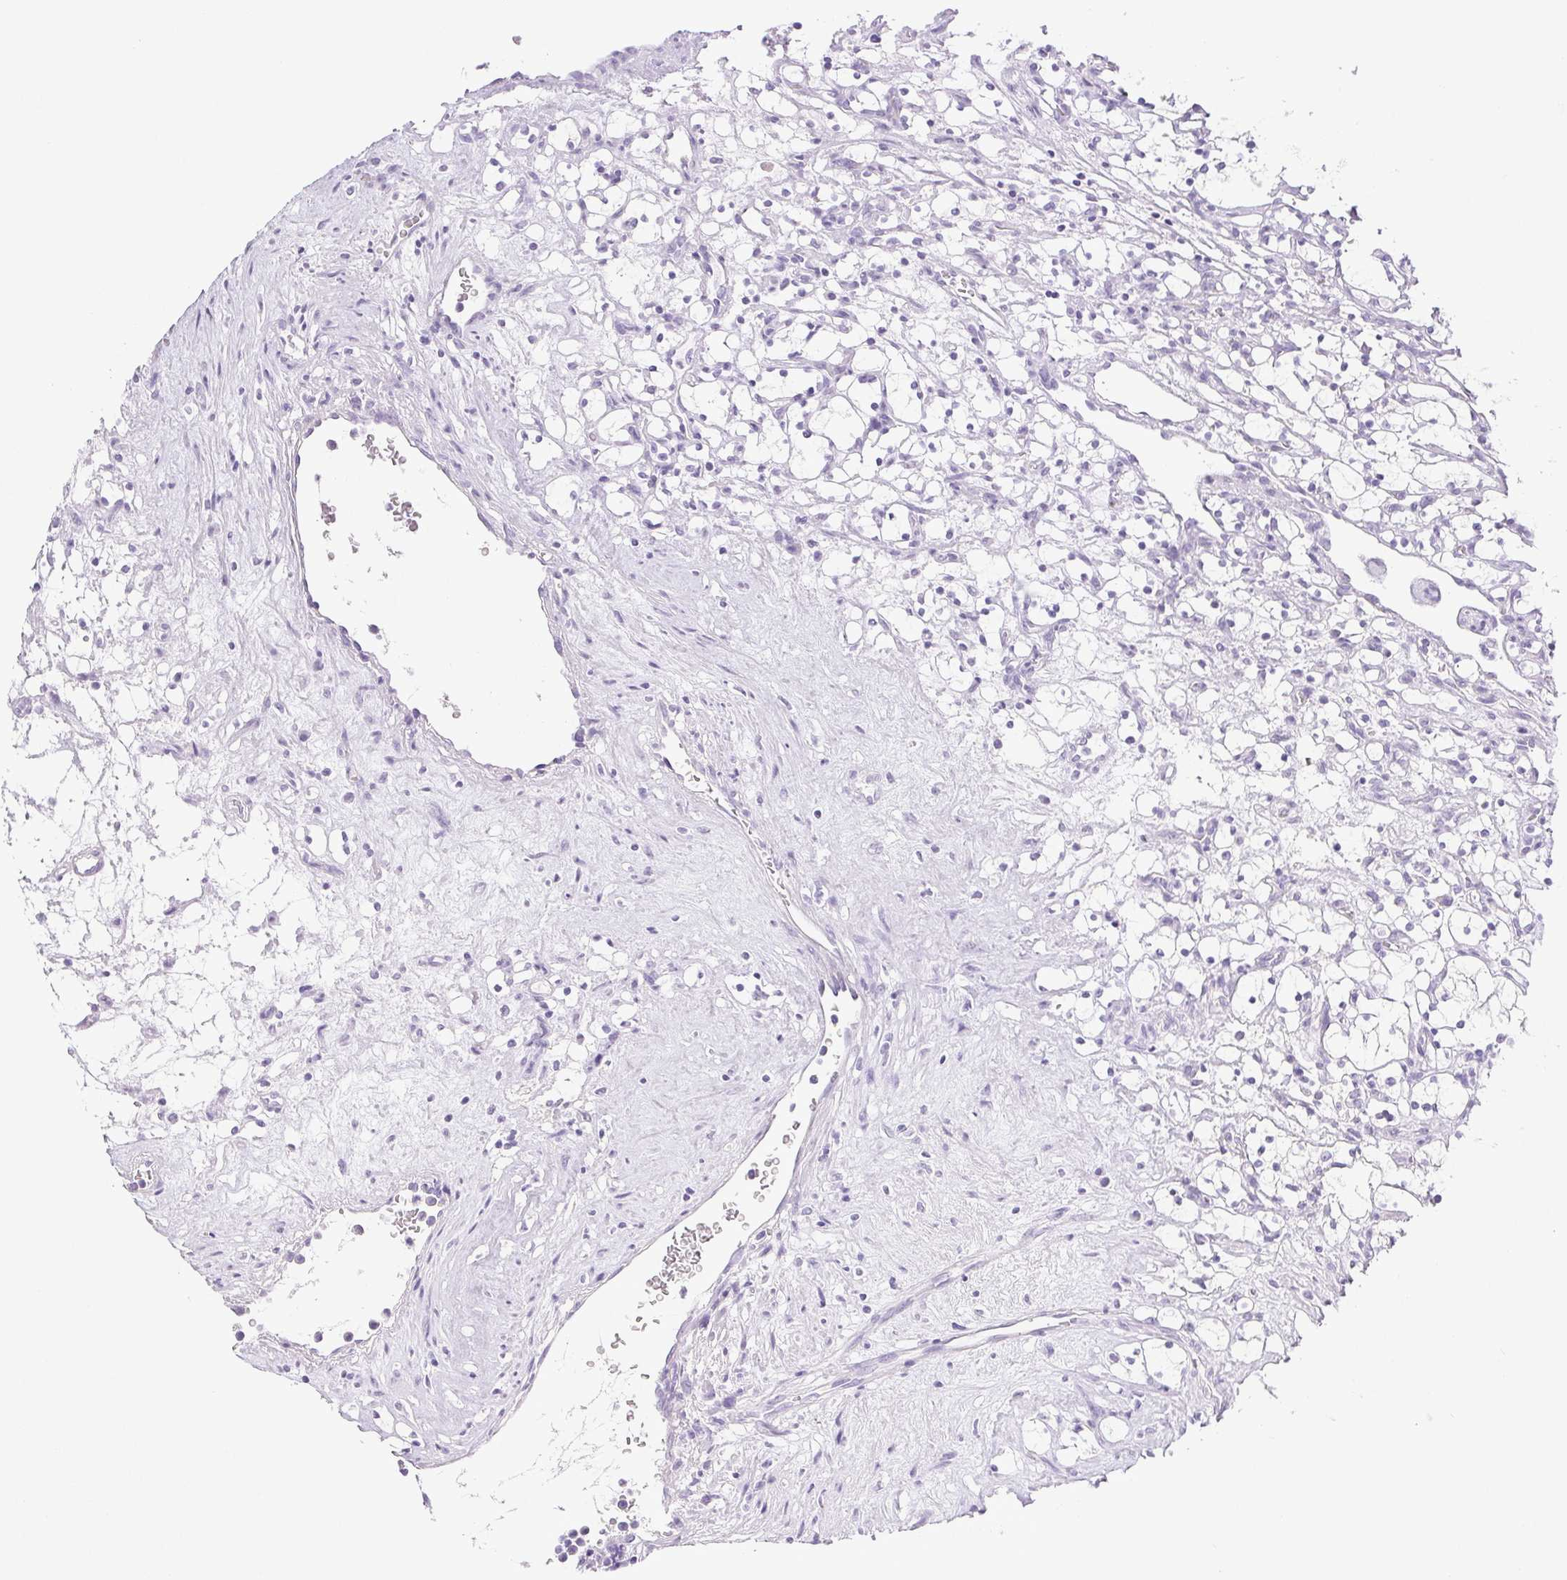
{"staining": {"intensity": "negative", "quantity": "none", "location": "none"}, "tissue": "renal cancer", "cell_type": "Tumor cells", "image_type": "cancer", "snomed": [{"axis": "morphology", "description": "Adenocarcinoma, NOS"}, {"axis": "topography", "description": "Kidney"}], "caption": "High power microscopy photomicrograph of an immunohistochemistry micrograph of renal adenocarcinoma, revealing no significant staining in tumor cells.", "gene": "HLA-G", "patient": {"sex": "female", "age": 69}}